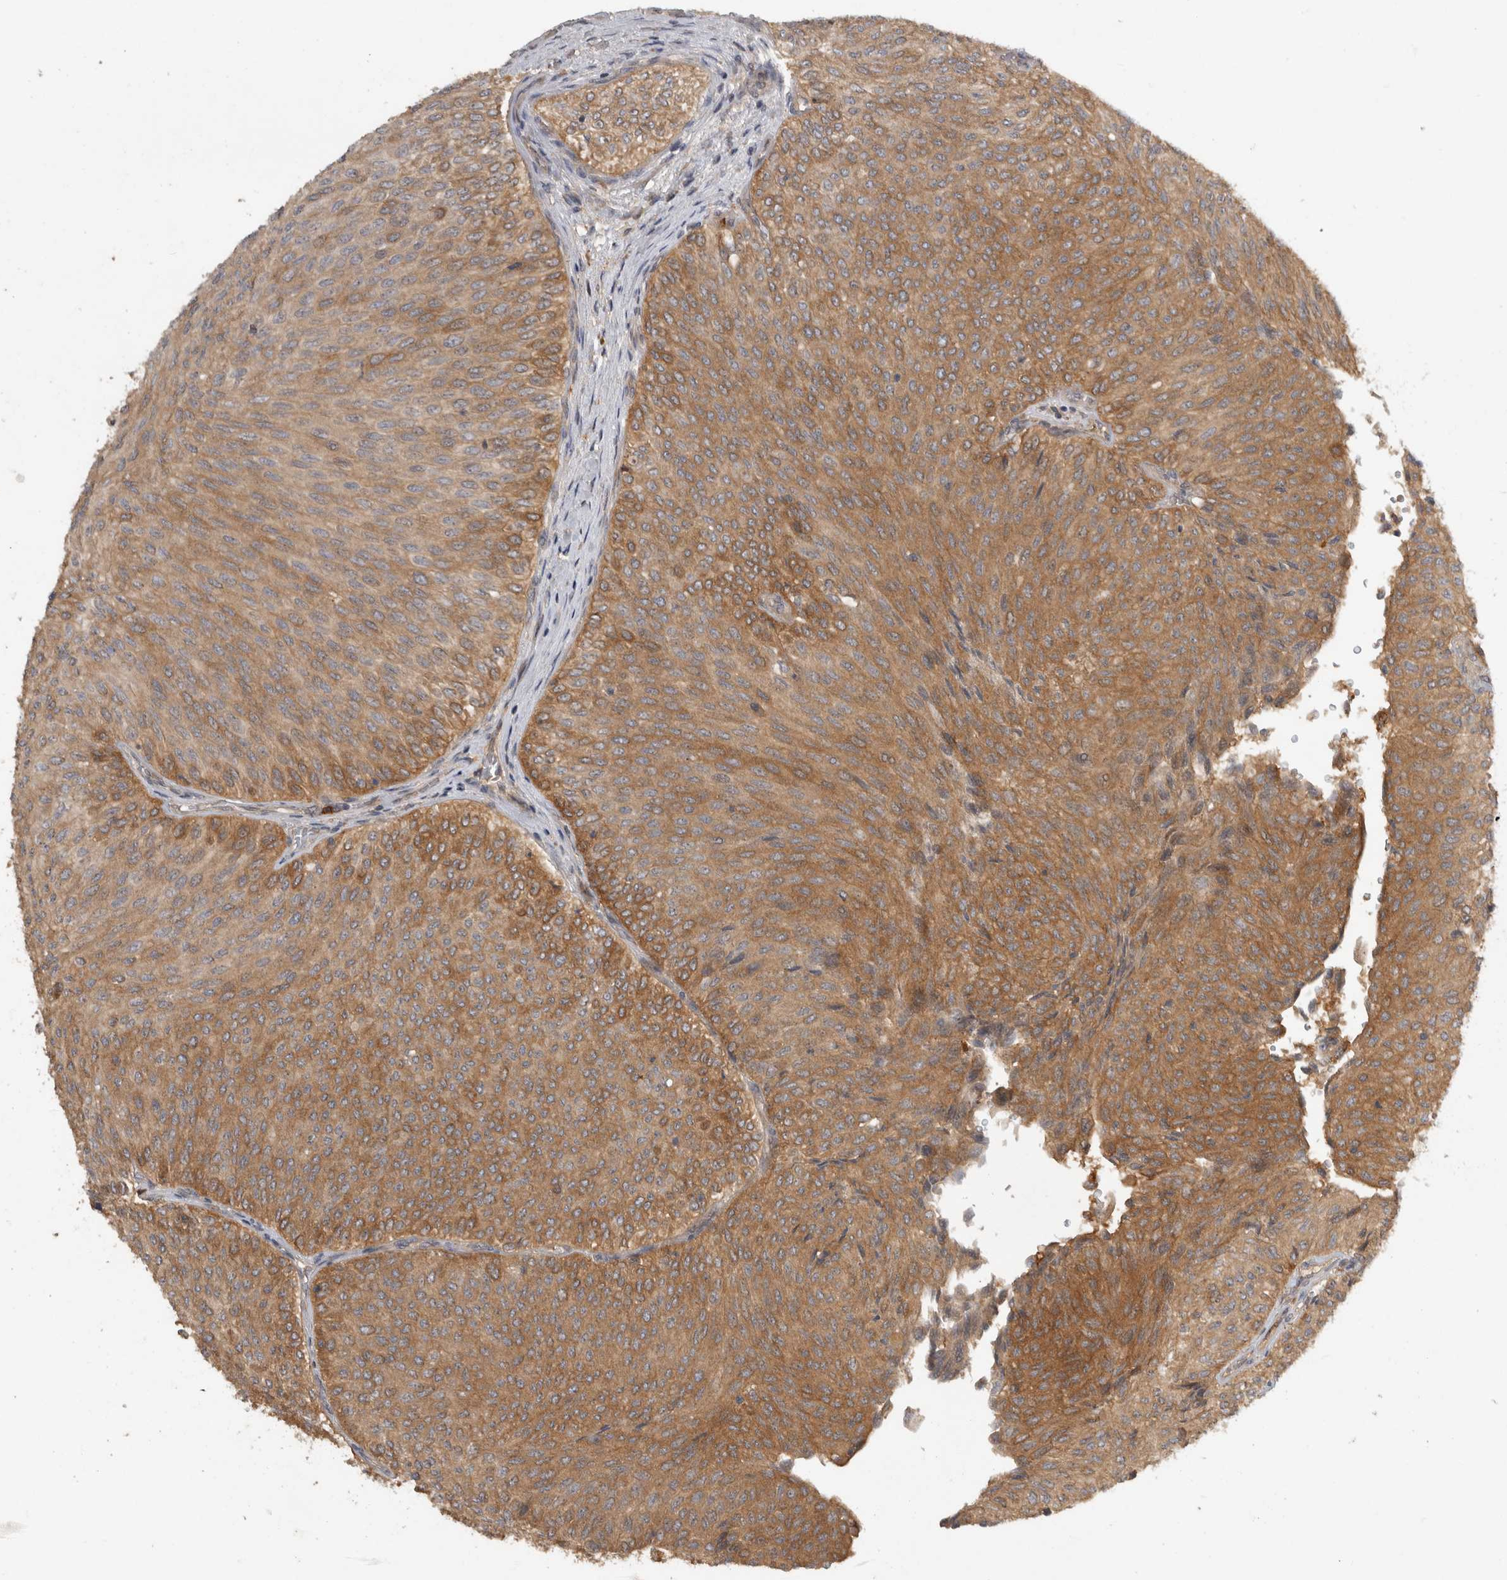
{"staining": {"intensity": "moderate", "quantity": ">75%", "location": "cytoplasmic/membranous"}, "tissue": "urothelial cancer", "cell_type": "Tumor cells", "image_type": "cancer", "snomed": [{"axis": "morphology", "description": "Urothelial carcinoma, Low grade"}, {"axis": "topography", "description": "Urinary bladder"}], "caption": "An immunohistochemistry (IHC) image of neoplastic tissue is shown. Protein staining in brown shows moderate cytoplasmic/membranous positivity in low-grade urothelial carcinoma within tumor cells.", "gene": "VEPH1", "patient": {"sex": "male", "age": 78}}